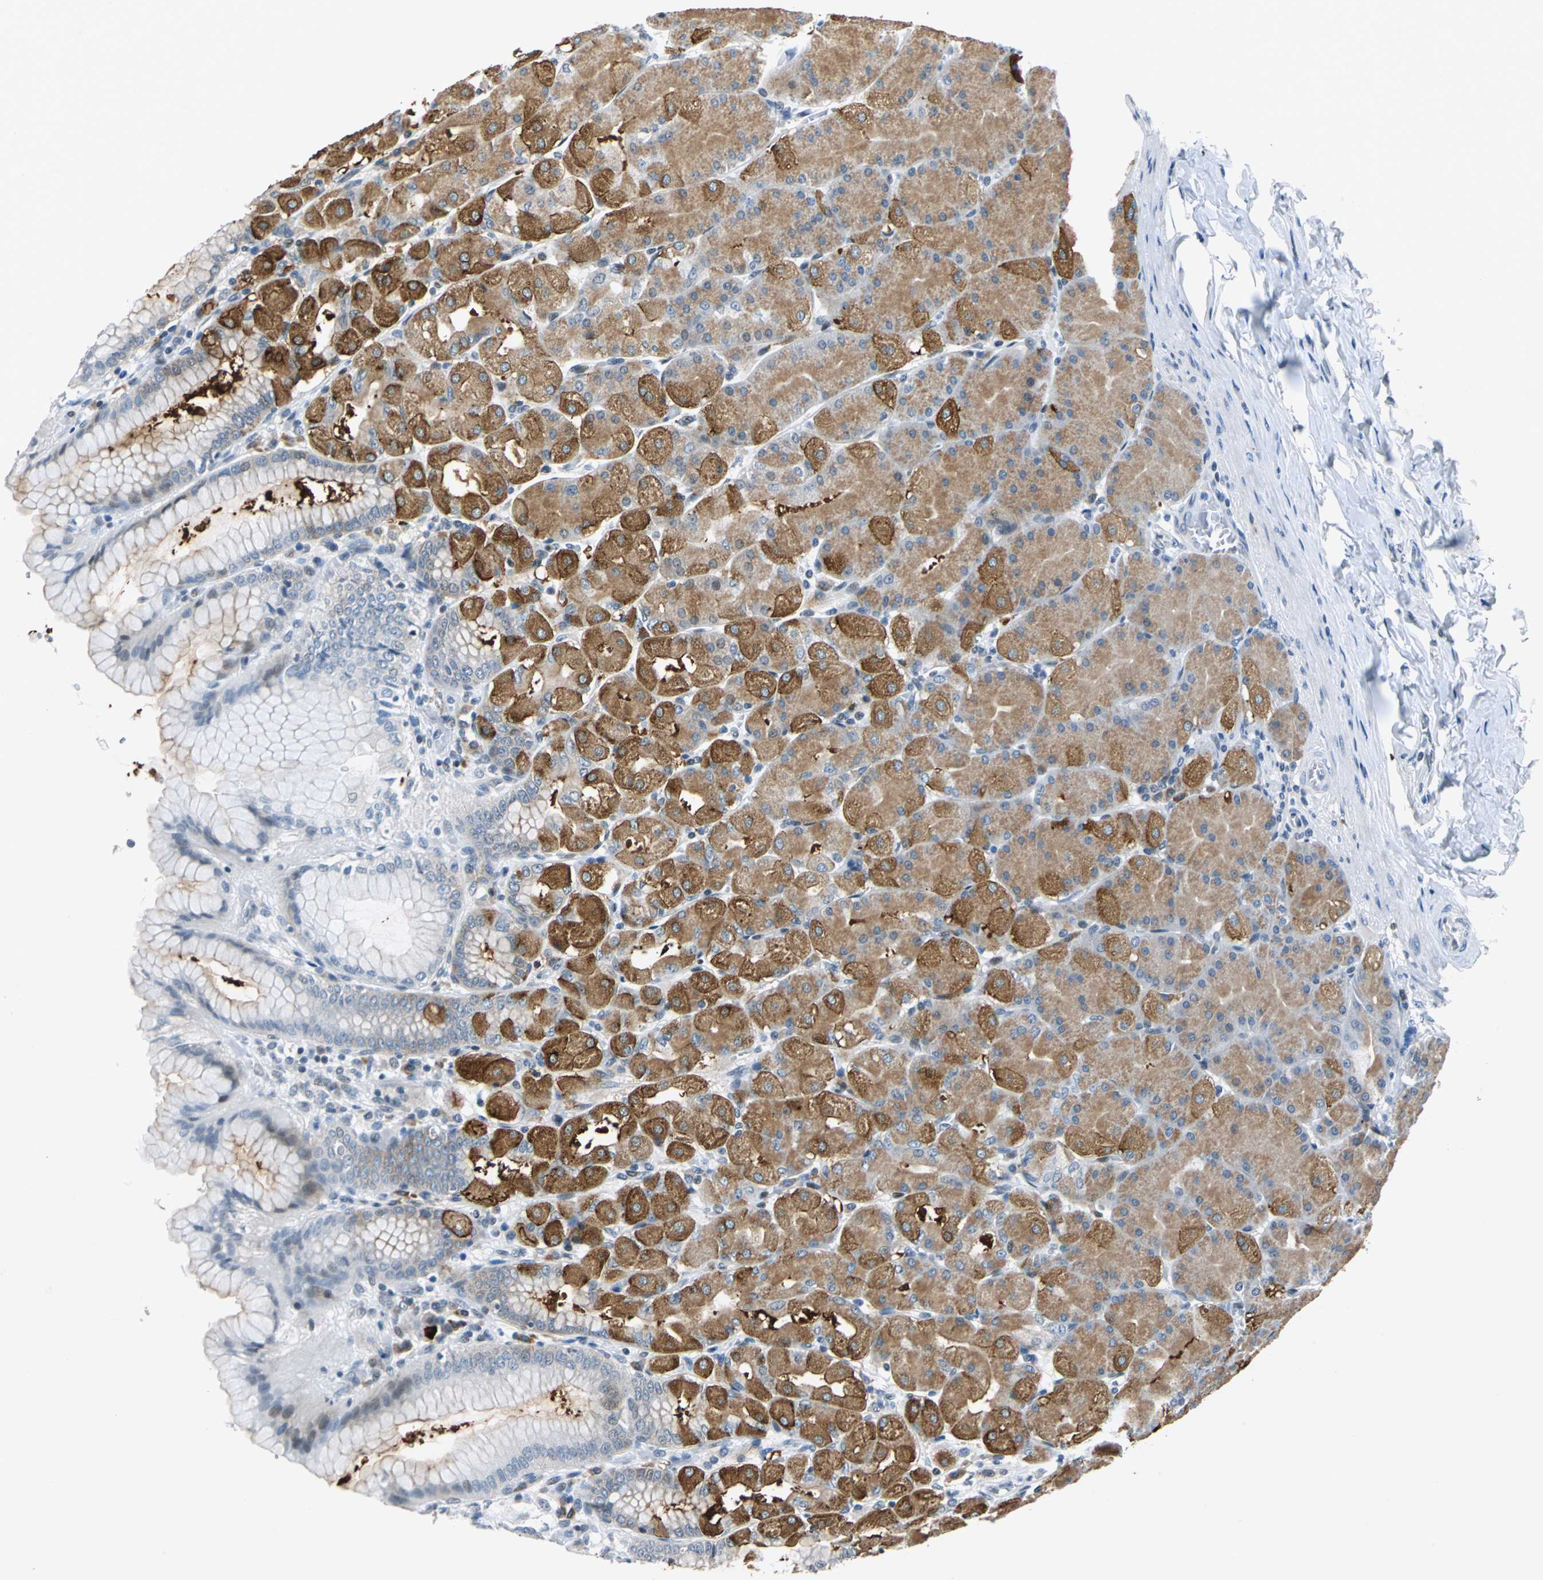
{"staining": {"intensity": "strong", "quantity": "25%-75%", "location": "cytoplasmic/membranous,nuclear"}, "tissue": "stomach", "cell_type": "Glandular cells", "image_type": "normal", "snomed": [{"axis": "morphology", "description": "Normal tissue, NOS"}, {"axis": "topography", "description": "Stomach, upper"}], "caption": "Immunohistochemistry image of normal stomach: human stomach stained using immunohistochemistry demonstrates high levels of strong protein expression localized specifically in the cytoplasmic/membranous,nuclear of glandular cells, appearing as a cytoplasmic/membranous,nuclear brown color.", "gene": "HCFC2", "patient": {"sex": "female", "age": 56}}